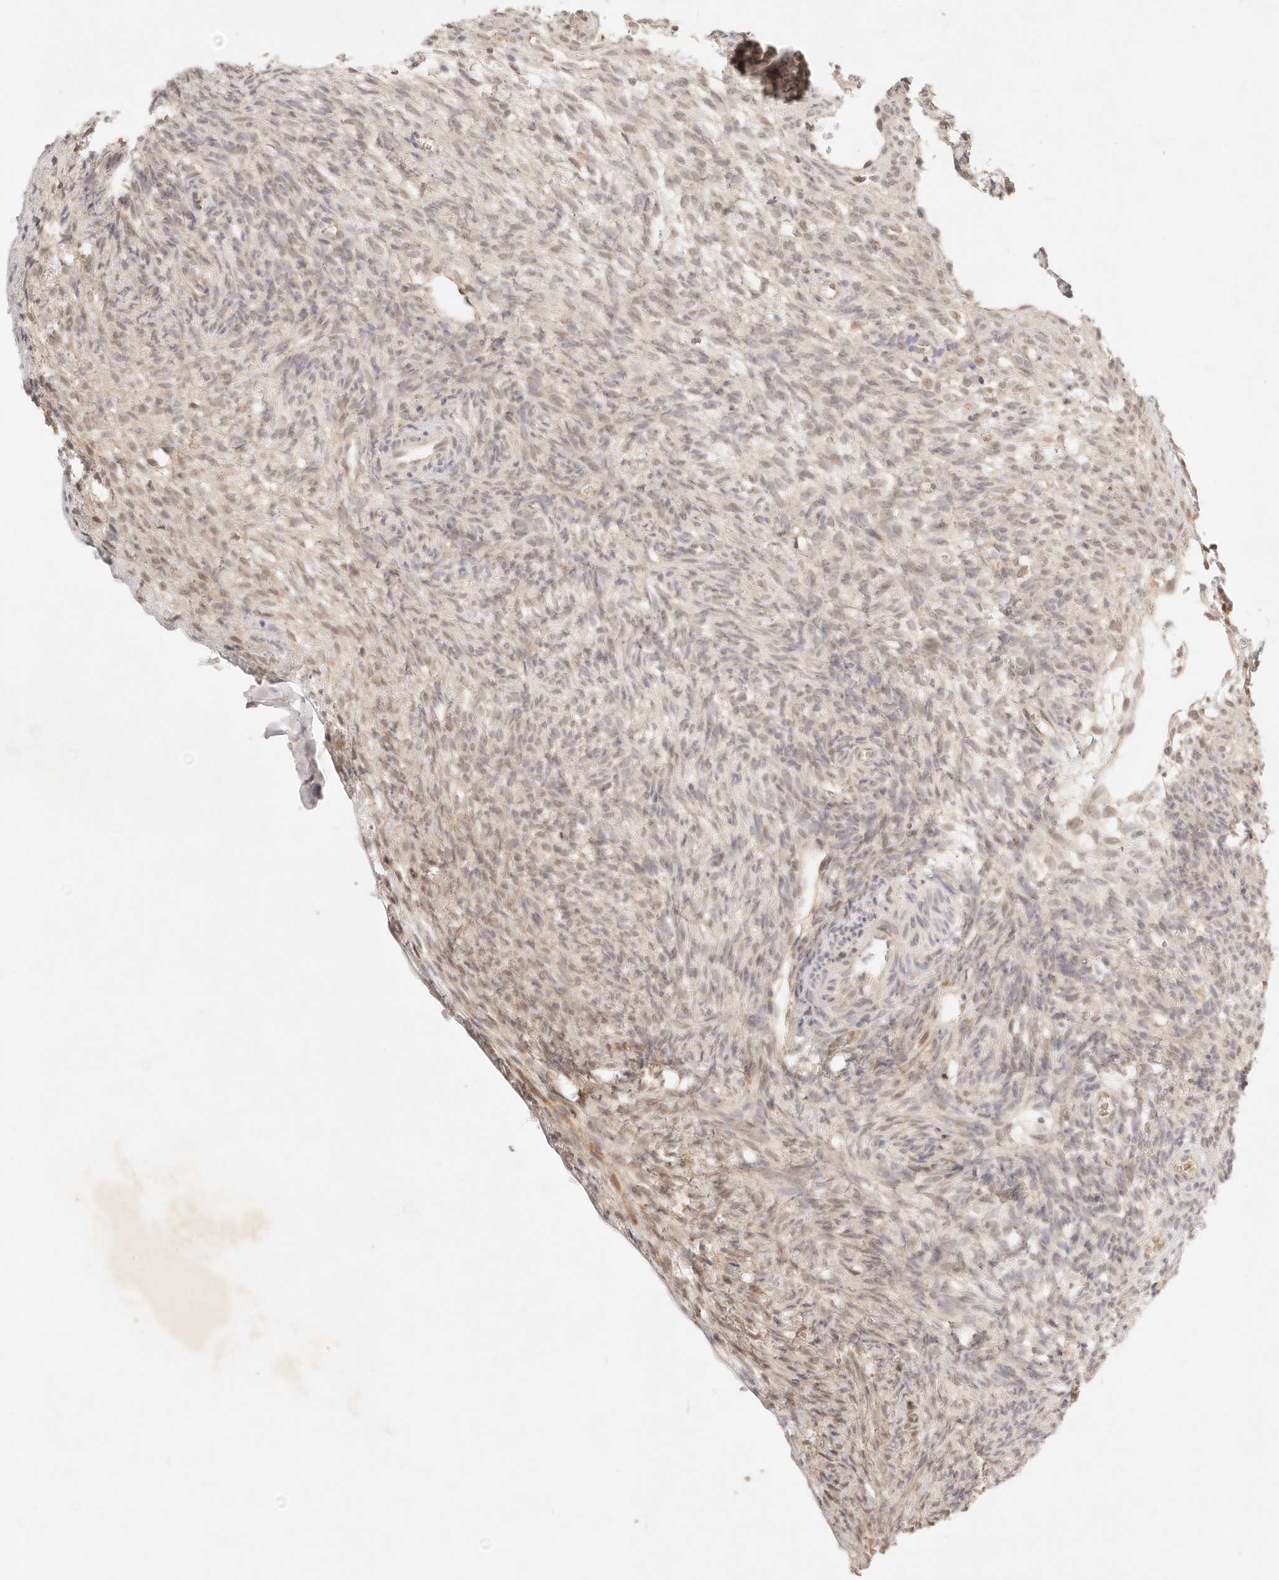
{"staining": {"intensity": "weak", "quantity": ">75%", "location": "cytoplasmic/membranous"}, "tissue": "ovary", "cell_type": "Follicle cells", "image_type": "normal", "snomed": [{"axis": "morphology", "description": "Normal tissue, NOS"}, {"axis": "topography", "description": "Ovary"}], "caption": "A micrograph of human ovary stained for a protein shows weak cytoplasmic/membranous brown staining in follicle cells.", "gene": "GPR156", "patient": {"sex": "female", "age": 34}}